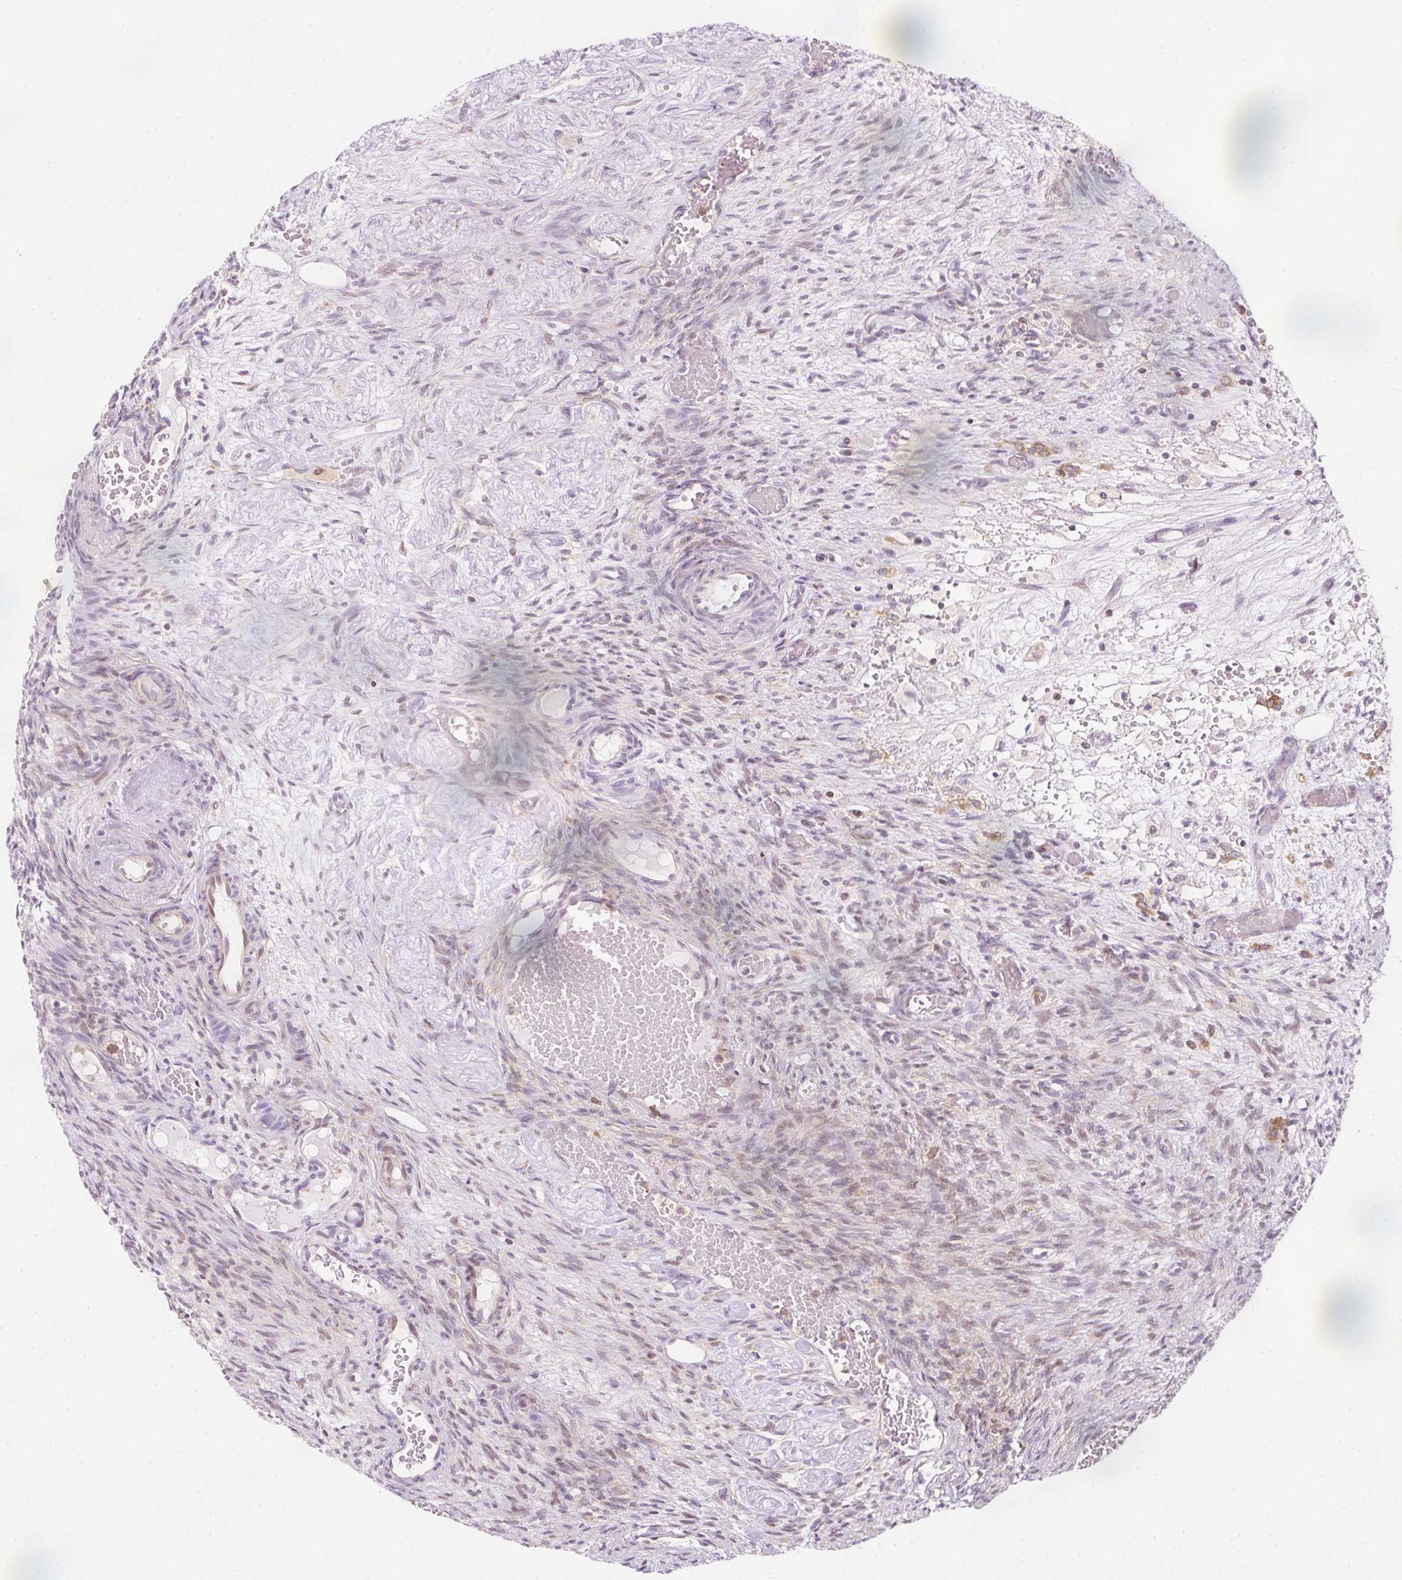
{"staining": {"intensity": "strong", "quantity": ">75%", "location": "cytoplasmic/membranous"}, "tissue": "ovary", "cell_type": "Follicle cells", "image_type": "normal", "snomed": [{"axis": "morphology", "description": "Normal tissue, NOS"}, {"axis": "topography", "description": "Ovary"}], "caption": "Follicle cells show high levels of strong cytoplasmic/membranous staining in about >75% of cells in unremarkable ovary.", "gene": "SCNM1", "patient": {"sex": "female", "age": 67}}